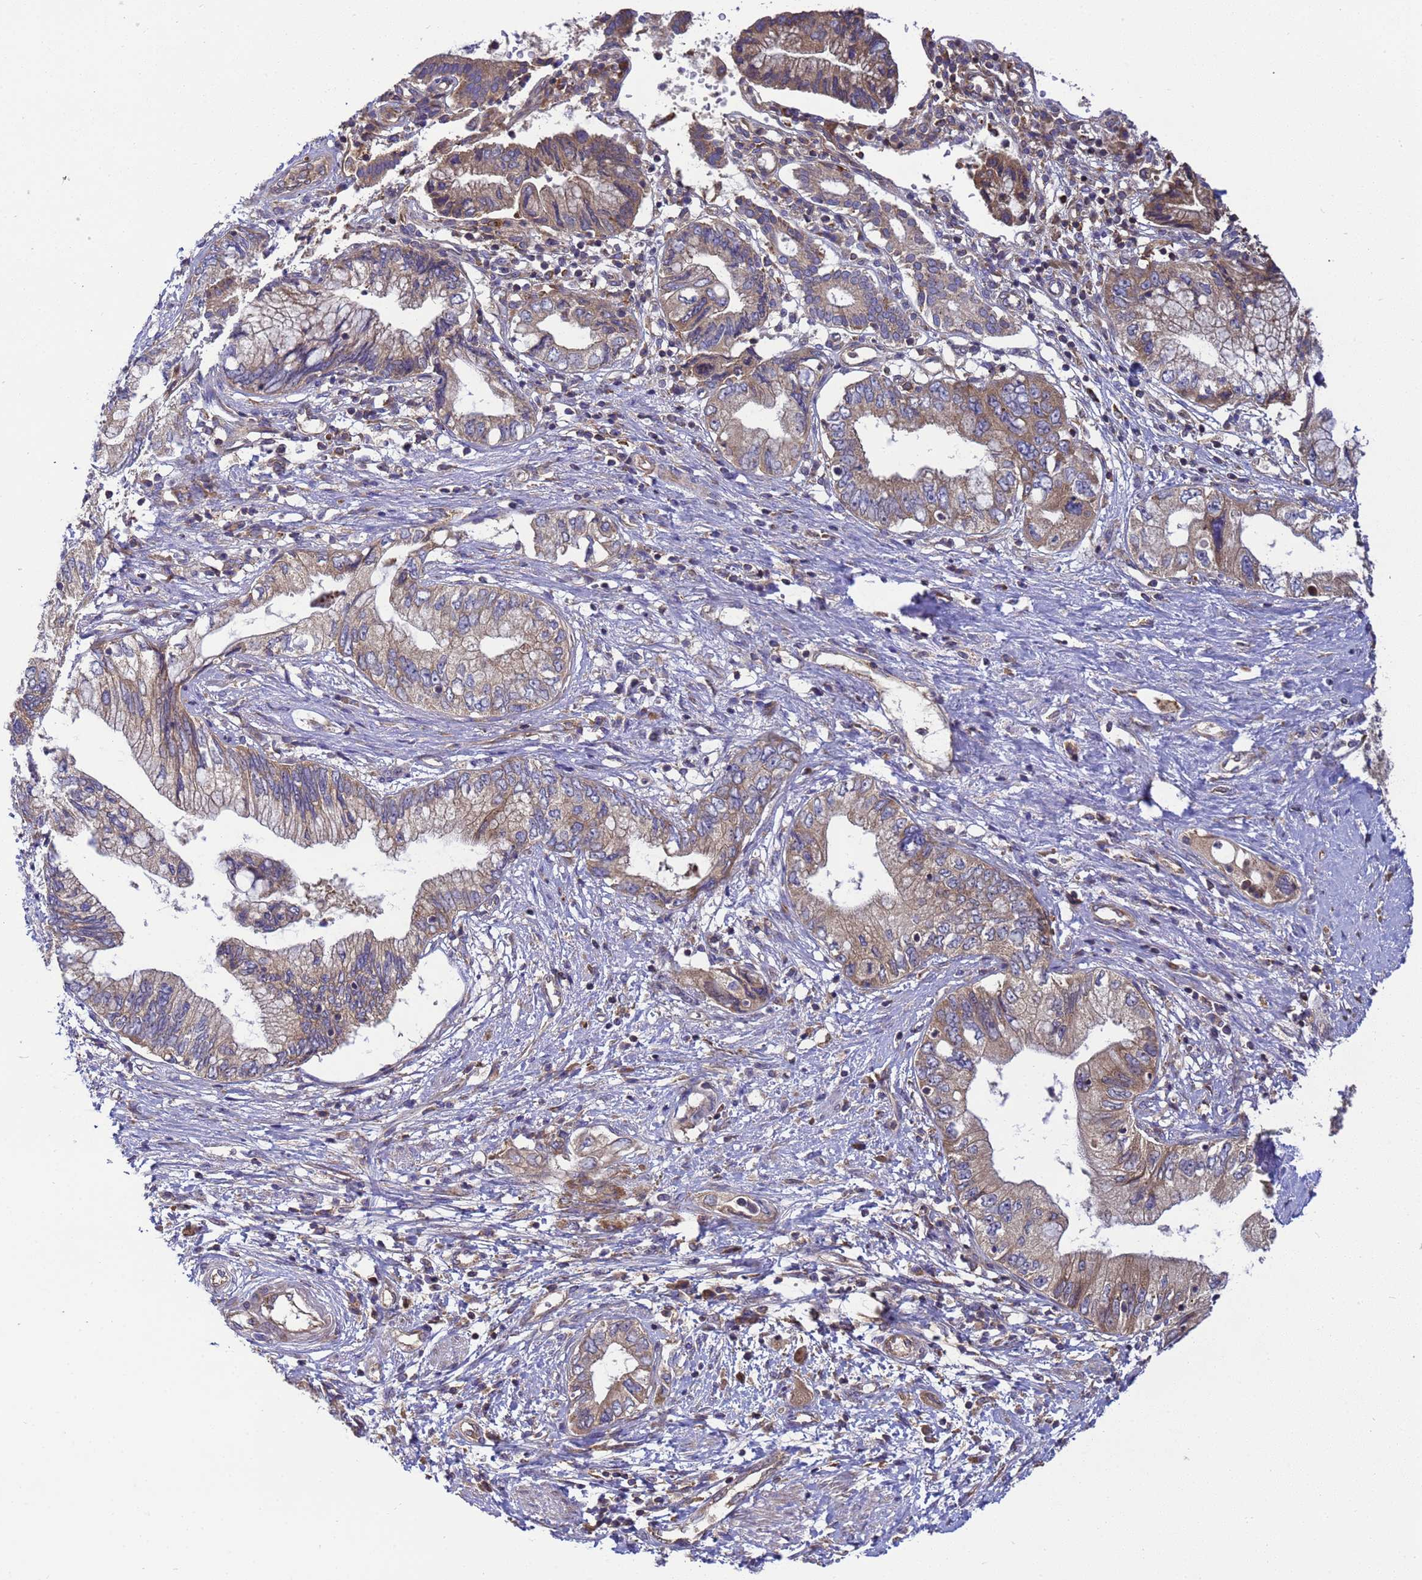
{"staining": {"intensity": "moderate", "quantity": ">75%", "location": "cytoplasmic/membranous"}, "tissue": "pancreatic cancer", "cell_type": "Tumor cells", "image_type": "cancer", "snomed": [{"axis": "morphology", "description": "Adenocarcinoma, NOS"}, {"axis": "topography", "description": "Pancreas"}], "caption": "This image shows immunohistochemistry staining of pancreatic cancer, with medium moderate cytoplasmic/membranous staining in approximately >75% of tumor cells.", "gene": "BECN1", "patient": {"sex": "female", "age": 73}}